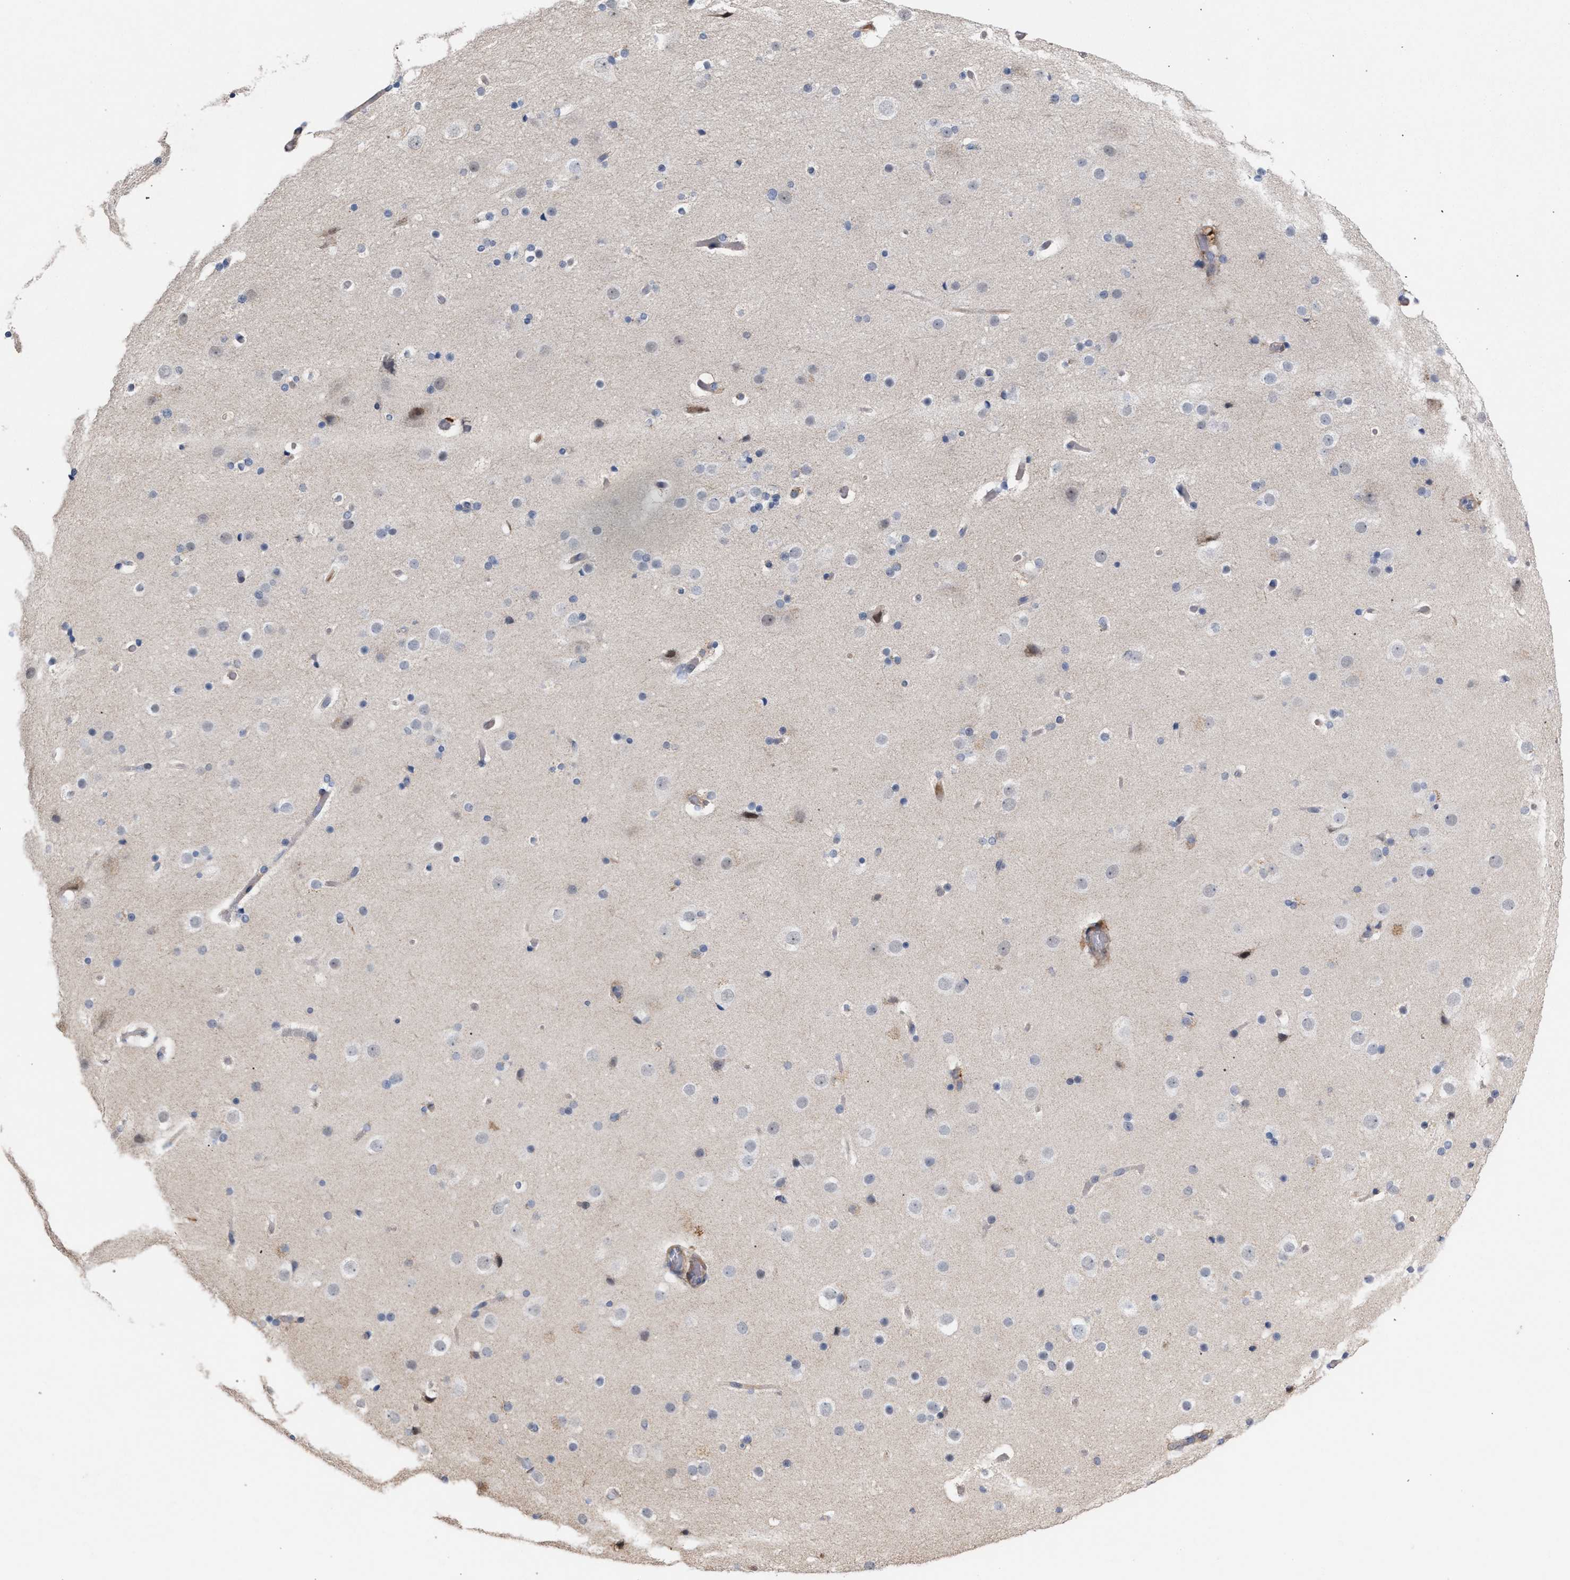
{"staining": {"intensity": "weak", "quantity": ">75%", "location": "cytoplasmic/membranous"}, "tissue": "cerebral cortex", "cell_type": "Endothelial cells", "image_type": "normal", "snomed": [{"axis": "morphology", "description": "Normal tissue, NOS"}, {"axis": "topography", "description": "Cerebral cortex"}], "caption": "This micrograph demonstrates normal cerebral cortex stained with immunohistochemistry to label a protein in brown. The cytoplasmic/membranous of endothelial cells show weak positivity for the protein. Nuclei are counter-stained blue.", "gene": "RNF135", "patient": {"sex": "male", "age": 57}}